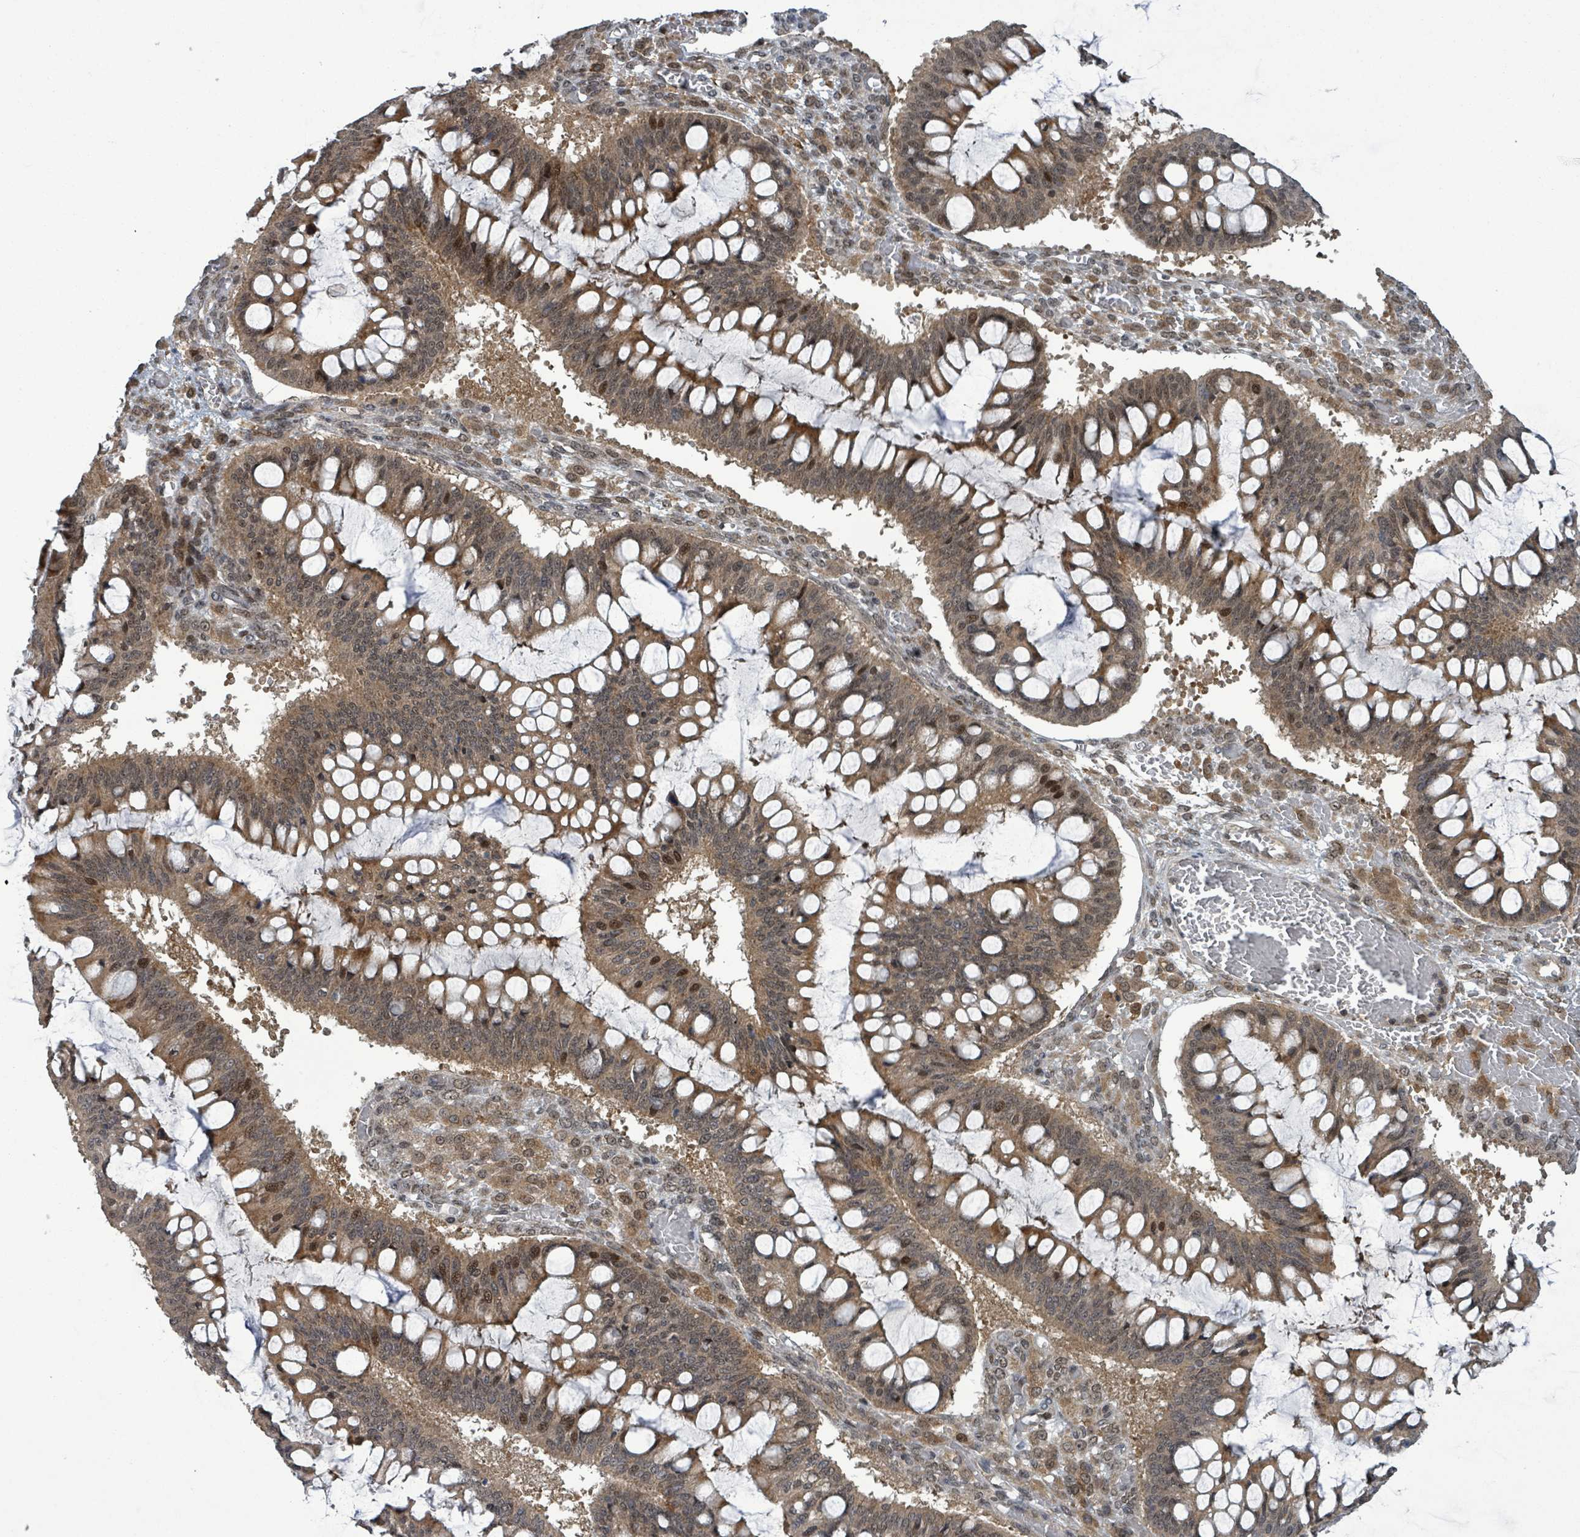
{"staining": {"intensity": "moderate", "quantity": ">75%", "location": "cytoplasmic/membranous,nuclear"}, "tissue": "ovarian cancer", "cell_type": "Tumor cells", "image_type": "cancer", "snomed": [{"axis": "morphology", "description": "Cystadenocarcinoma, mucinous, NOS"}, {"axis": "topography", "description": "Ovary"}], "caption": "The photomicrograph reveals a brown stain indicating the presence of a protein in the cytoplasmic/membranous and nuclear of tumor cells in ovarian cancer.", "gene": "FBXO6", "patient": {"sex": "female", "age": 73}}